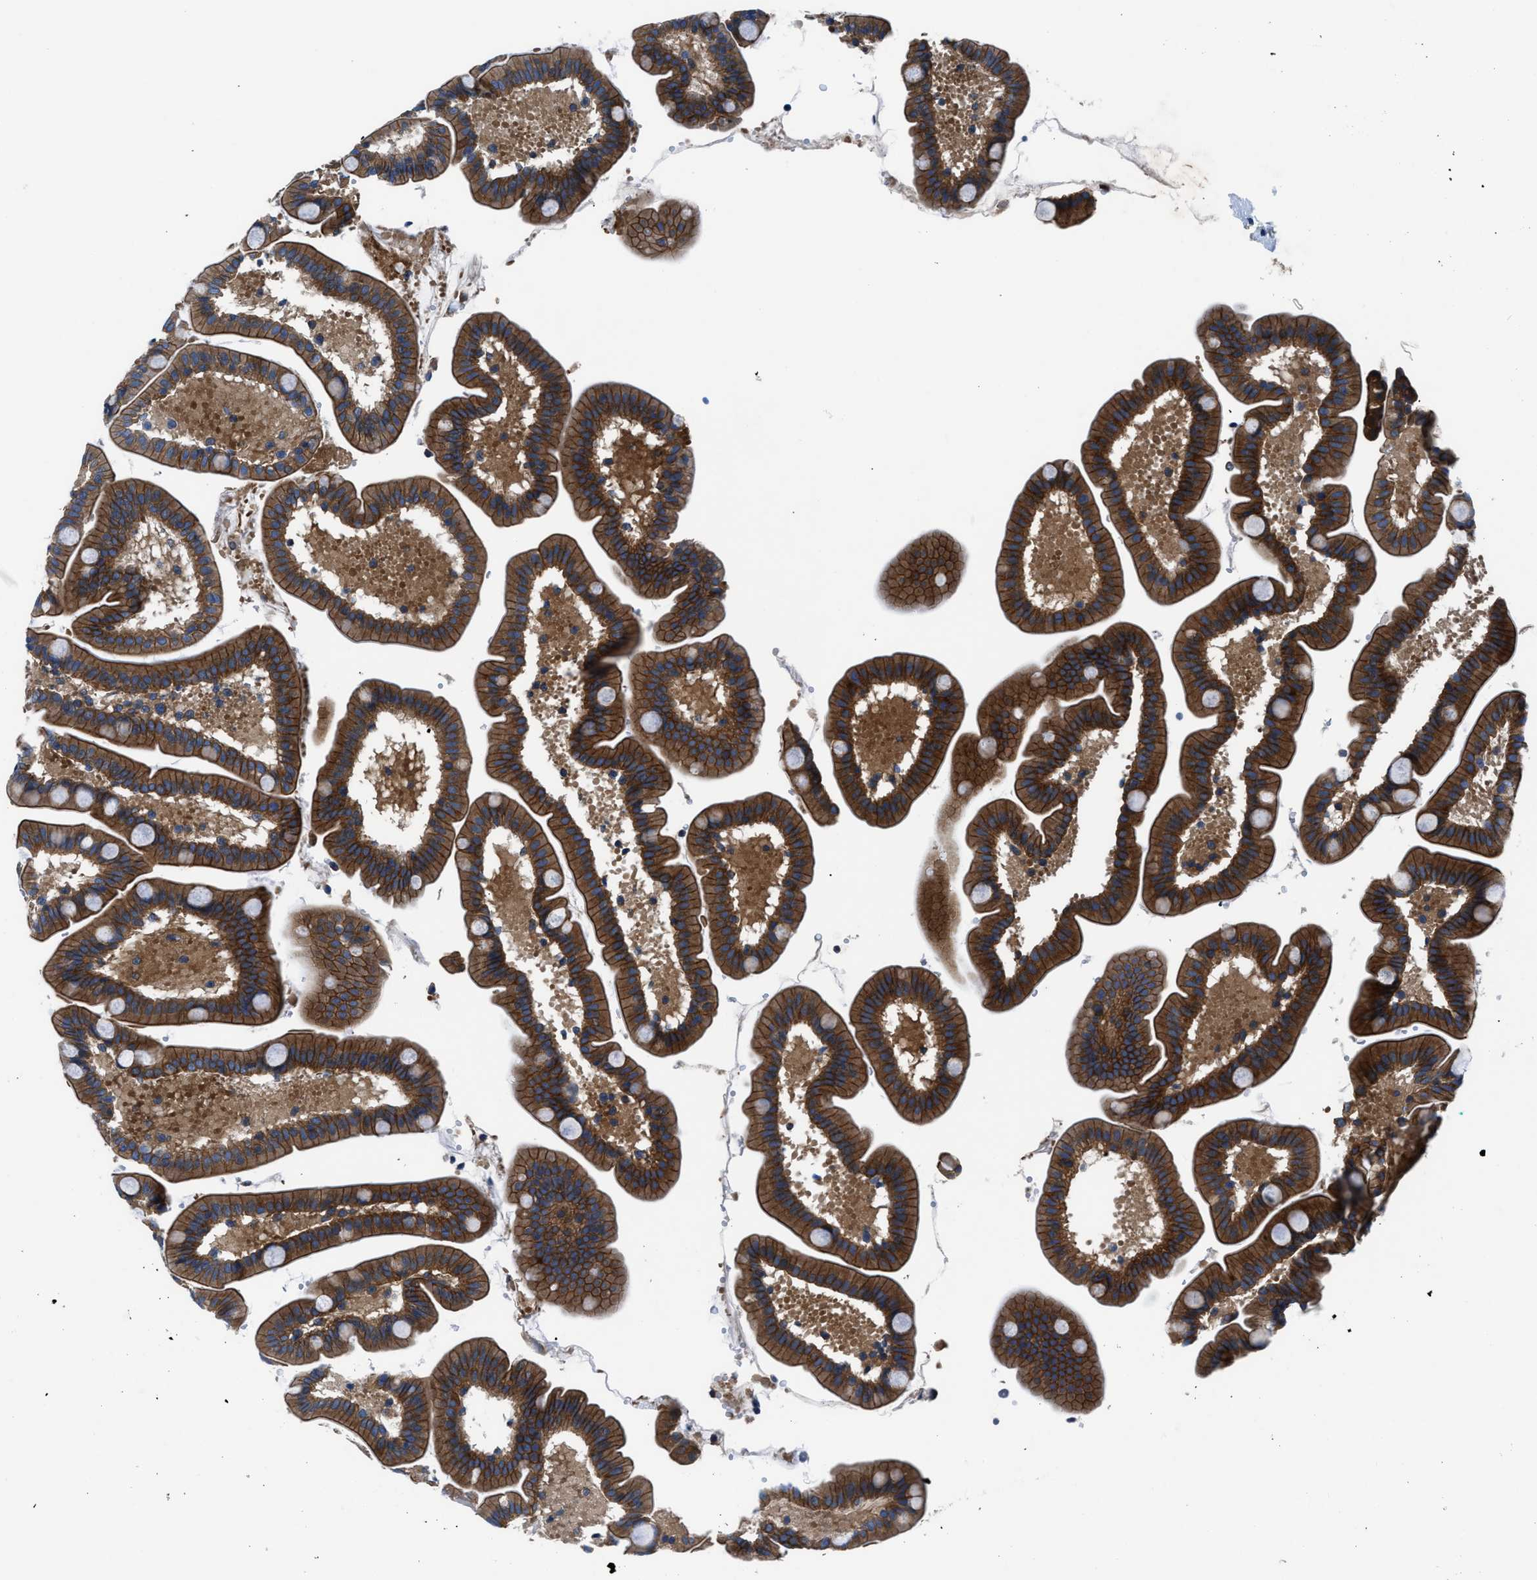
{"staining": {"intensity": "strong", "quantity": ">75%", "location": "cytoplasmic/membranous"}, "tissue": "duodenum", "cell_type": "Glandular cells", "image_type": "normal", "snomed": [{"axis": "morphology", "description": "Normal tissue, NOS"}, {"axis": "topography", "description": "Duodenum"}], "caption": "Strong cytoplasmic/membranous positivity for a protein is appreciated in about >75% of glandular cells of benign duodenum using IHC.", "gene": "TRIP4", "patient": {"sex": "male", "age": 54}}